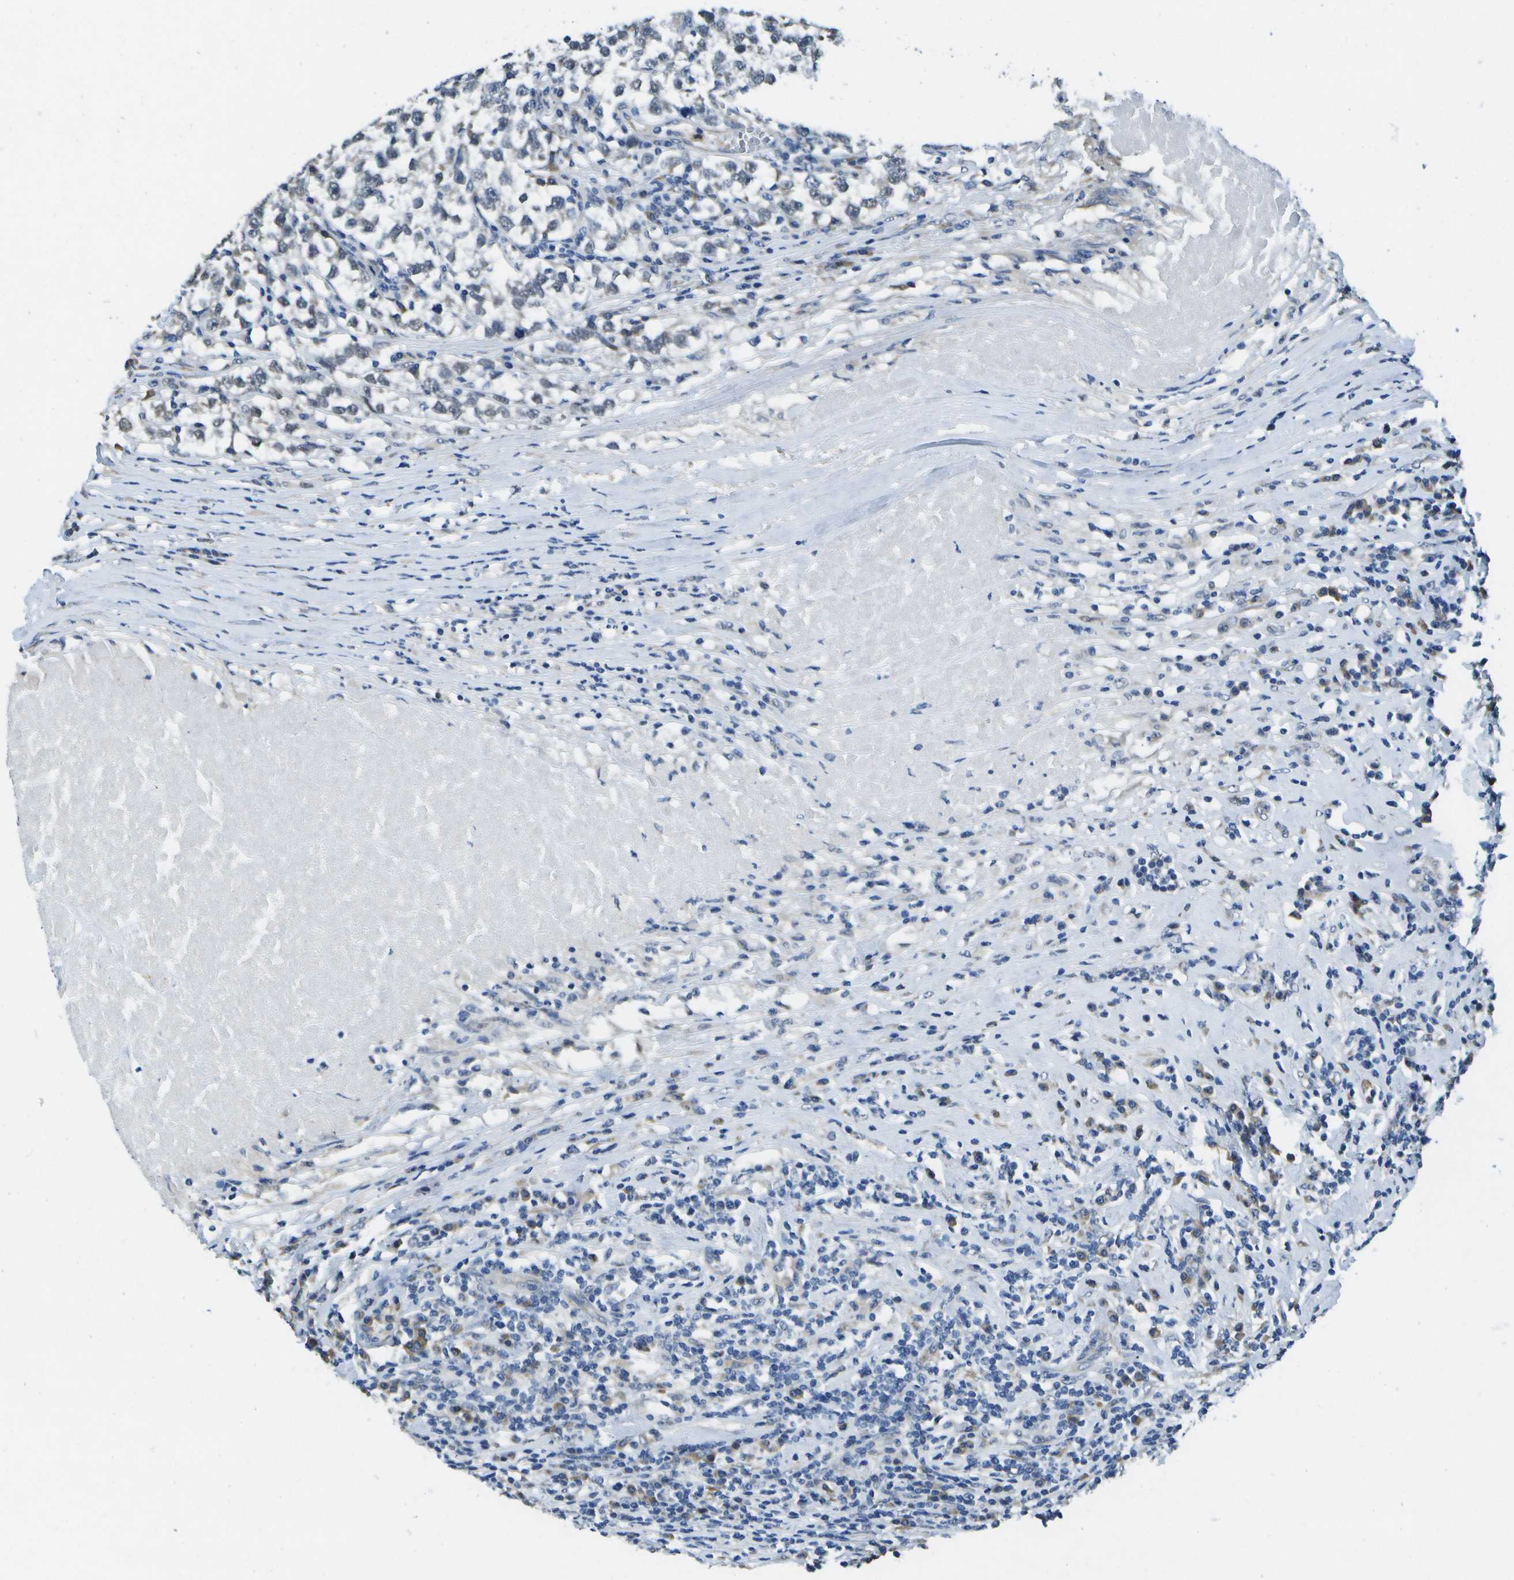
{"staining": {"intensity": "negative", "quantity": "none", "location": "none"}, "tissue": "testis cancer", "cell_type": "Tumor cells", "image_type": "cancer", "snomed": [{"axis": "morphology", "description": "Normal tissue, NOS"}, {"axis": "morphology", "description": "Seminoma, NOS"}, {"axis": "topography", "description": "Testis"}], "caption": "Immunohistochemical staining of human testis cancer demonstrates no significant staining in tumor cells. The staining was performed using DAB to visualize the protein expression in brown, while the nuclei were stained in blue with hematoxylin (Magnification: 20x).", "gene": "DSE", "patient": {"sex": "male", "age": 43}}